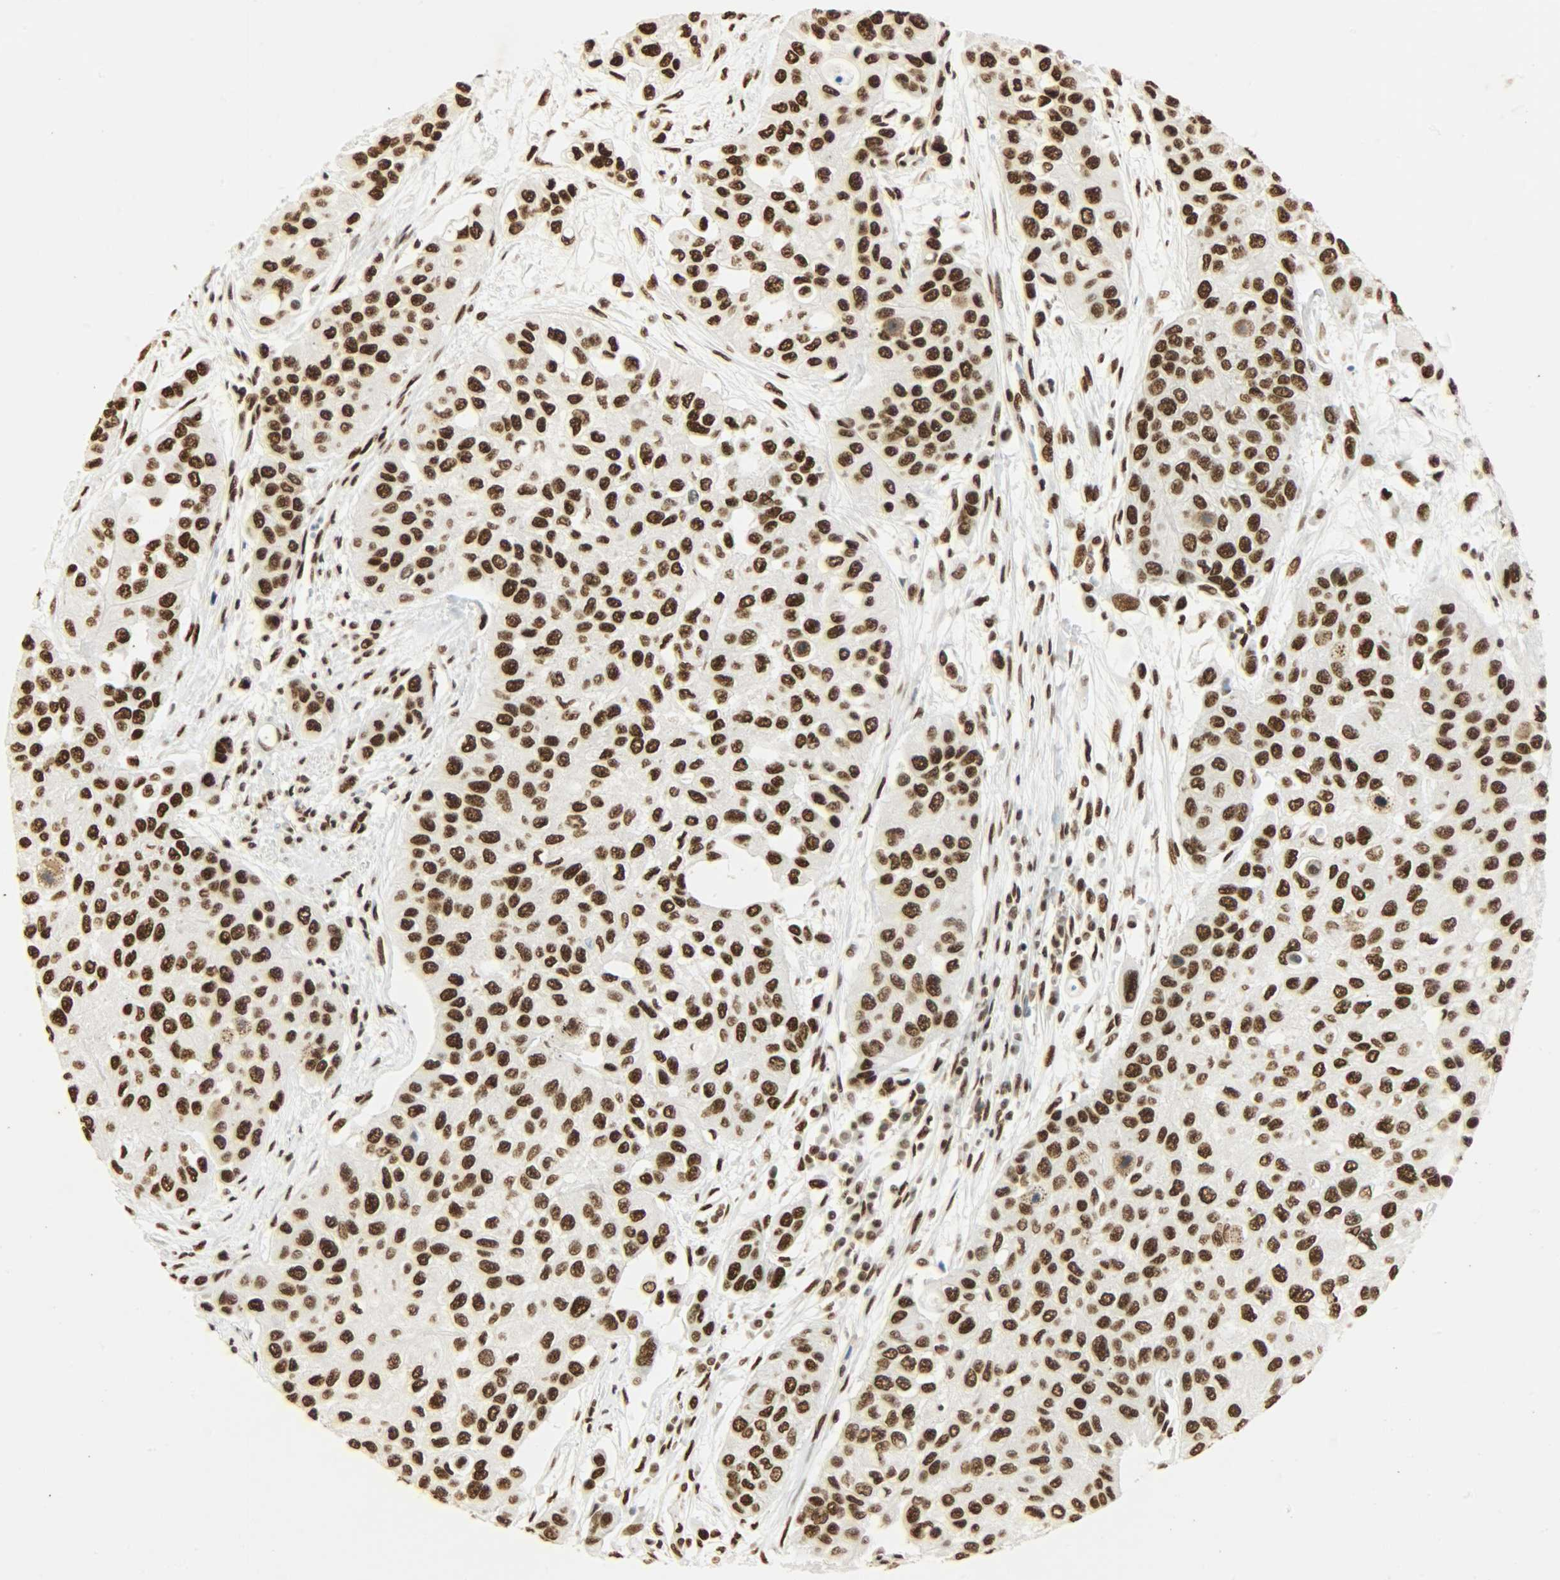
{"staining": {"intensity": "strong", "quantity": ">75%", "location": "nuclear"}, "tissue": "urothelial cancer", "cell_type": "Tumor cells", "image_type": "cancer", "snomed": [{"axis": "morphology", "description": "Urothelial carcinoma, High grade"}, {"axis": "topography", "description": "Urinary bladder"}], "caption": "An image showing strong nuclear staining in approximately >75% of tumor cells in urothelial cancer, as visualized by brown immunohistochemical staining.", "gene": "KHDRBS1", "patient": {"sex": "female", "age": 56}}